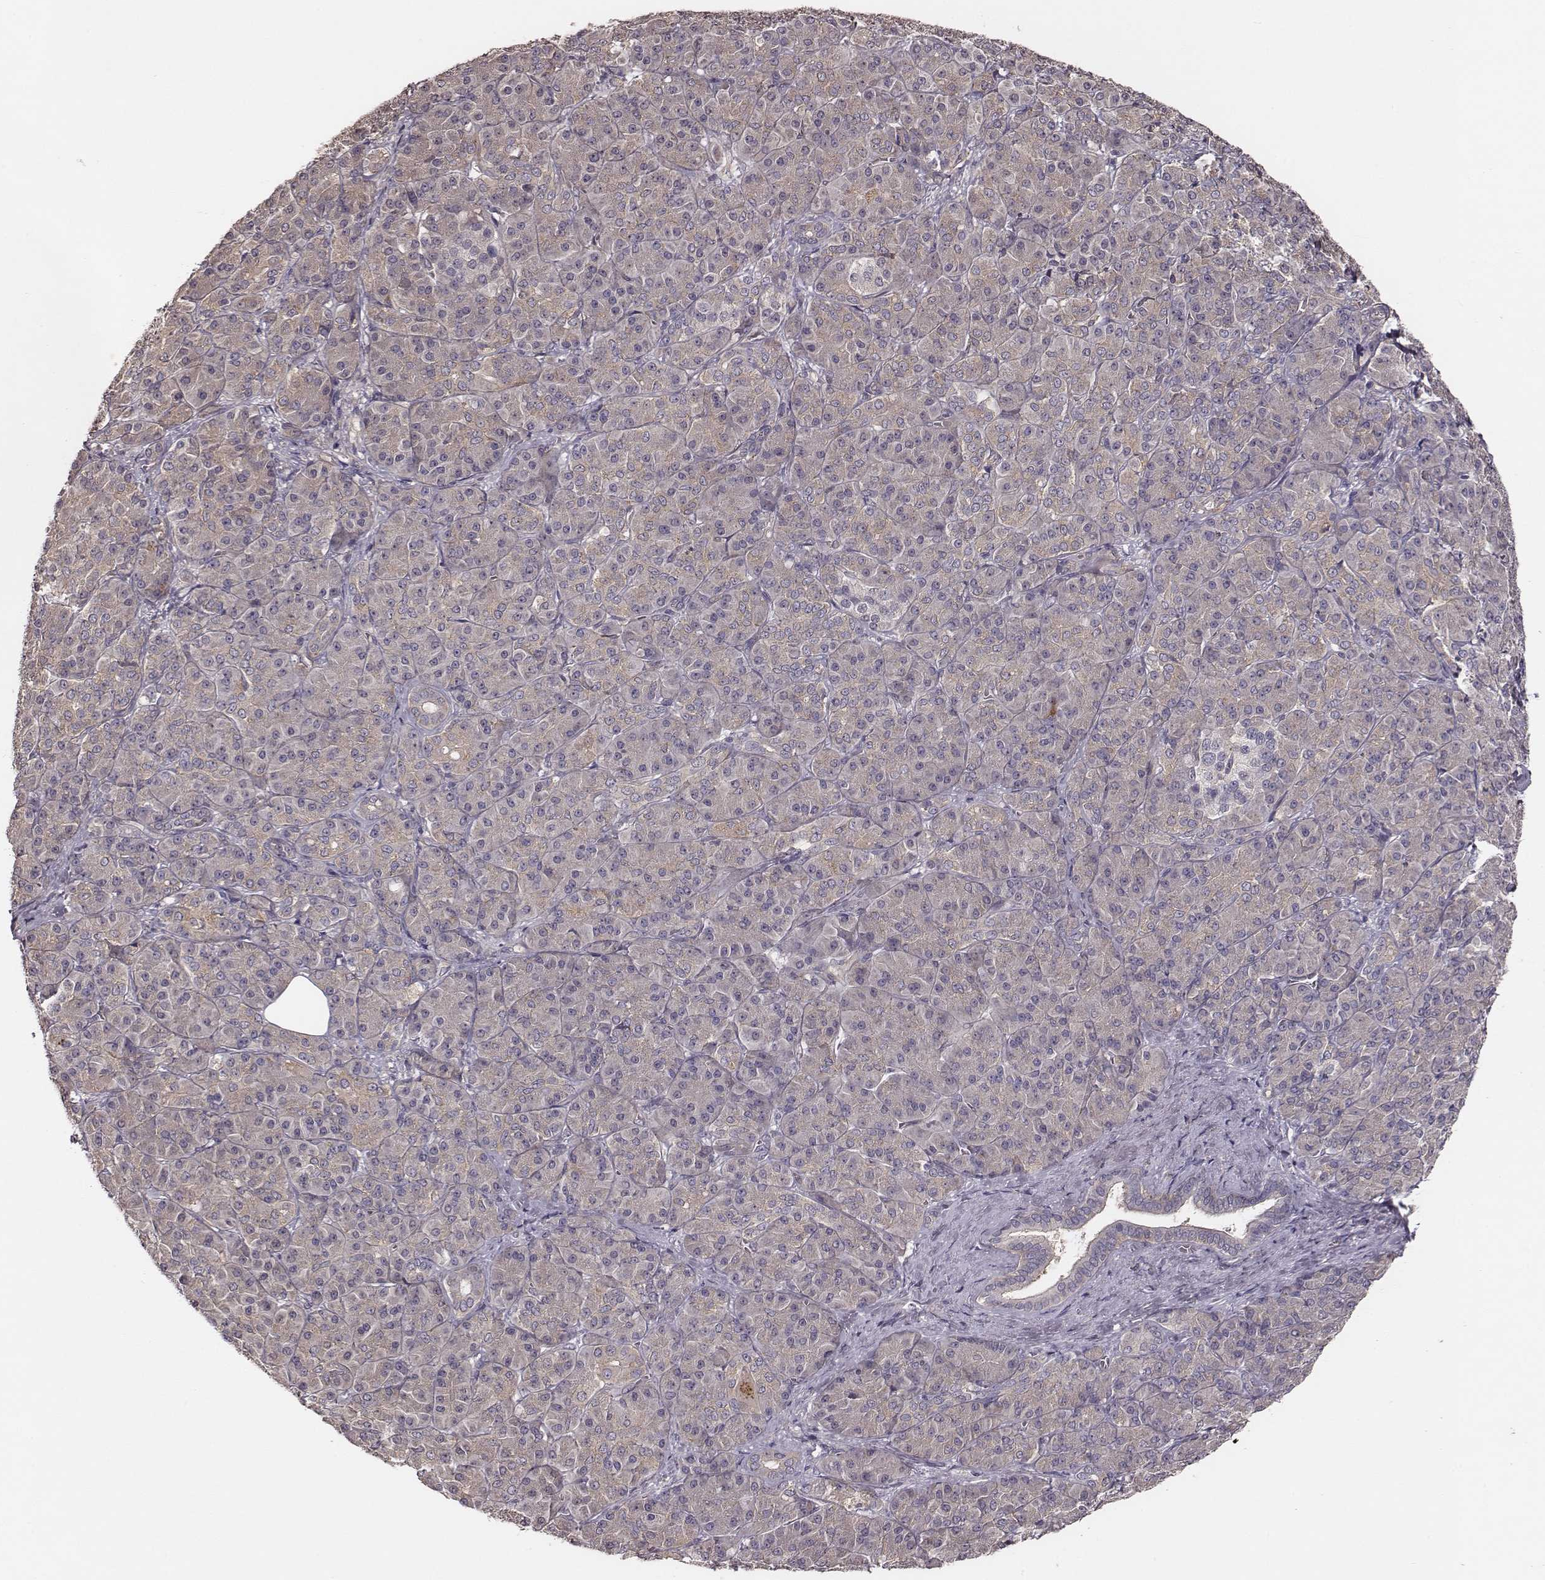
{"staining": {"intensity": "weak", "quantity": ">75%", "location": "cytoplasmic/membranous"}, "tissue": "pancreatic cancer", "cell_type": "Tumor cells", "image_type": "cancer", "snomed": [{"axis": "morphology", "description": "Normal tissue, NOS"}, {"axis": "morphology", "description": "Inflammation, NOS"}, {"axis": "morphology", "description": "Adenocarcinoma, NOS"}, {"axis": "topography", "description": "Pancreas"}], "caption": "A high-resolution histopathology image shows IHC staining of pancreatic adenocarcinoma, which exhibits weak cytoplasmic/membranous expression in about >75% of tumor cells.", "gene": "VPS26A", "patient": {"sex": "male", "age": 57}}